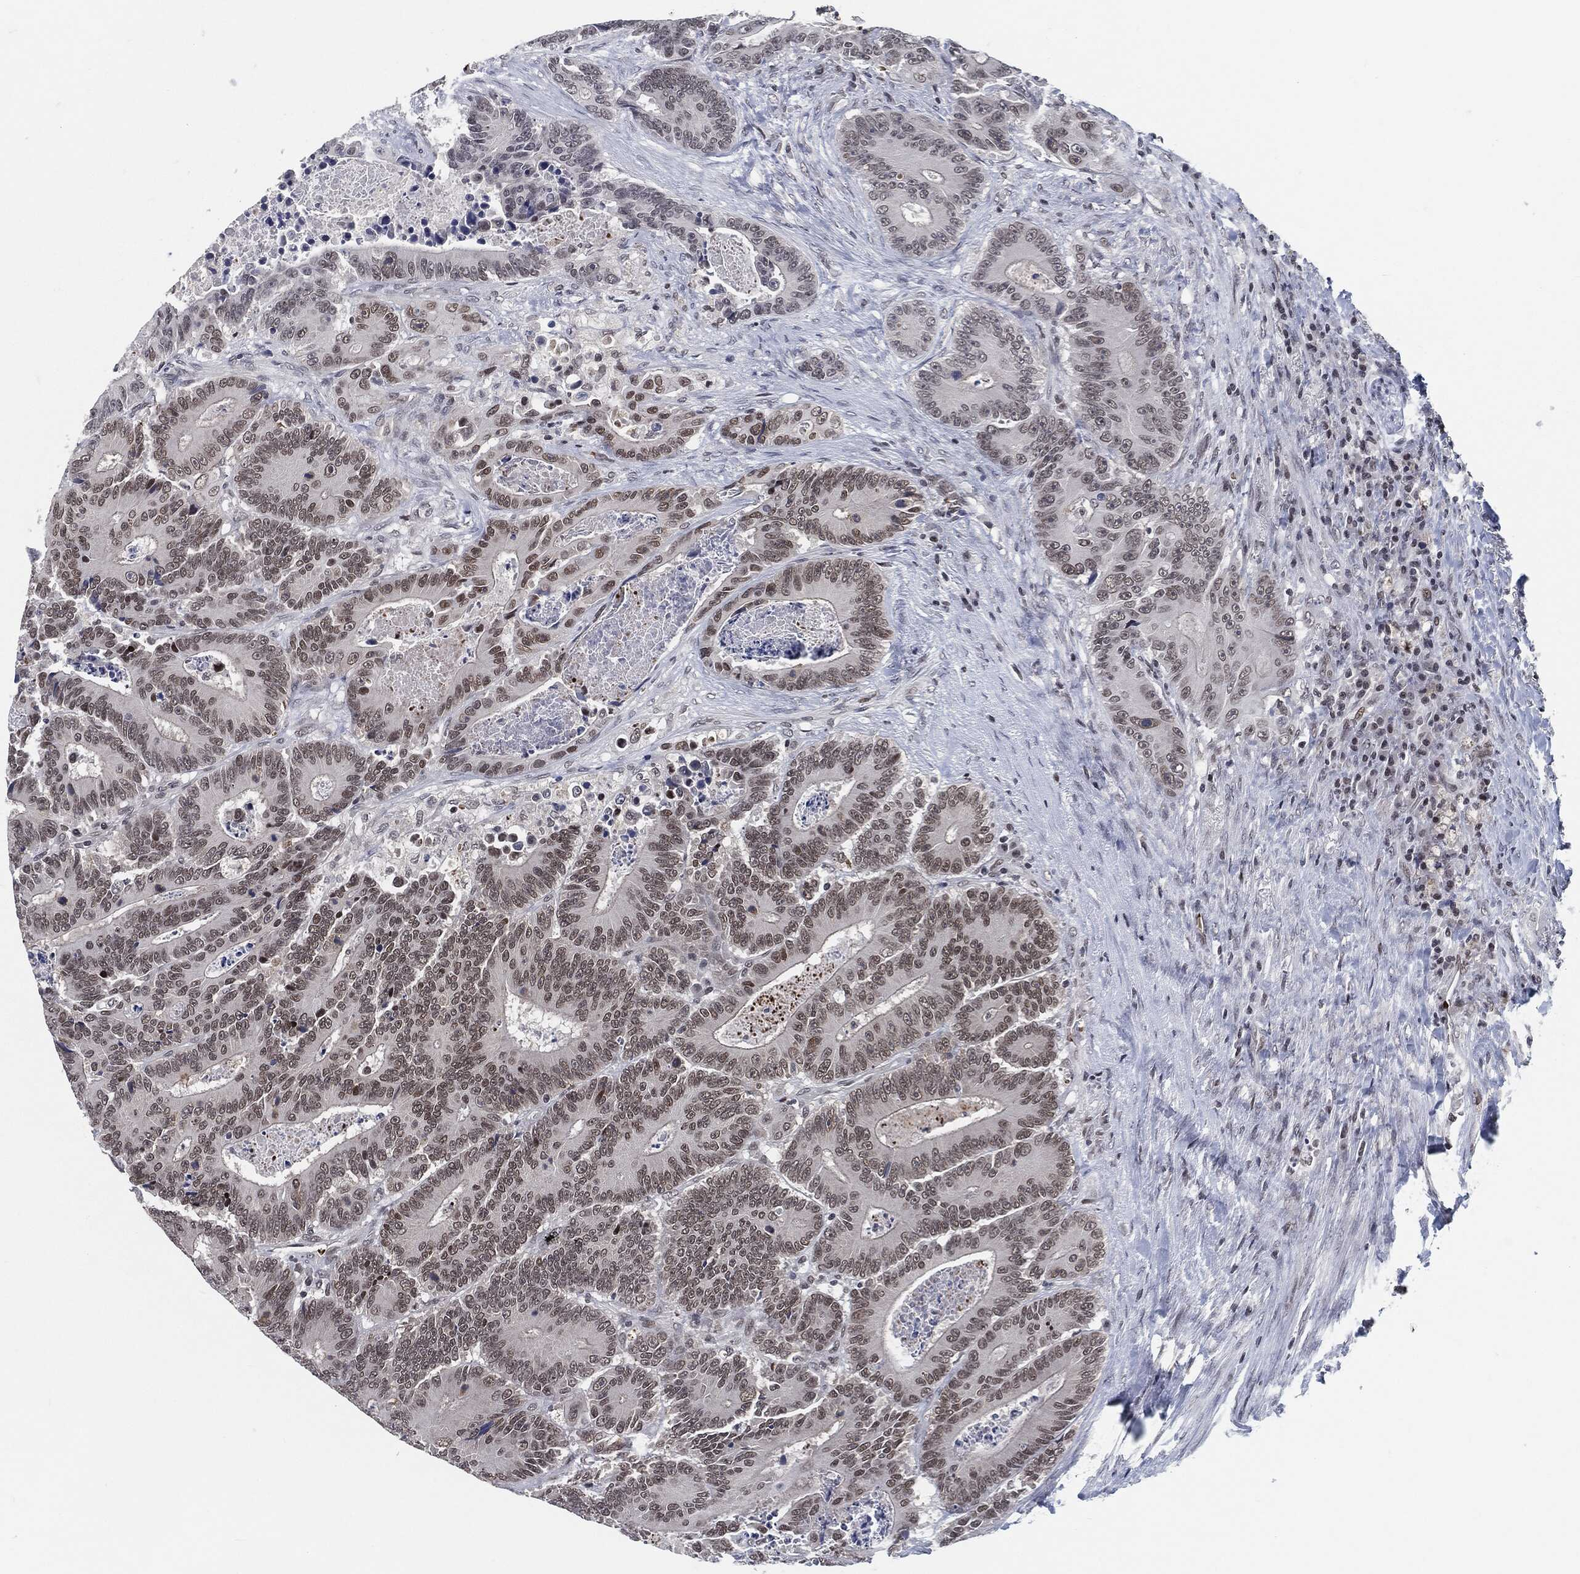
{"staining": {"intensity": "weak", "quantity": "25%-75%", "location": "nuclear"}, "tissue": "colorectal cancer", "cell_type": "Tumor cells", "image_type": "cancer", "snomed": [{"axis": "morphology", "description": "Adenocarcinoma, NOS"}, {"axis": "topography", "description": "Colon"}], "caption": "DAB (3,3'-diaminobenzidine) immunohistochemical staining of human colorectal cancer displays weak nuclear protein staining in approximately 25%-75% of tumor cells.", "gene": "ANXA1", "patient": {"sex": "male", "age": 83}}